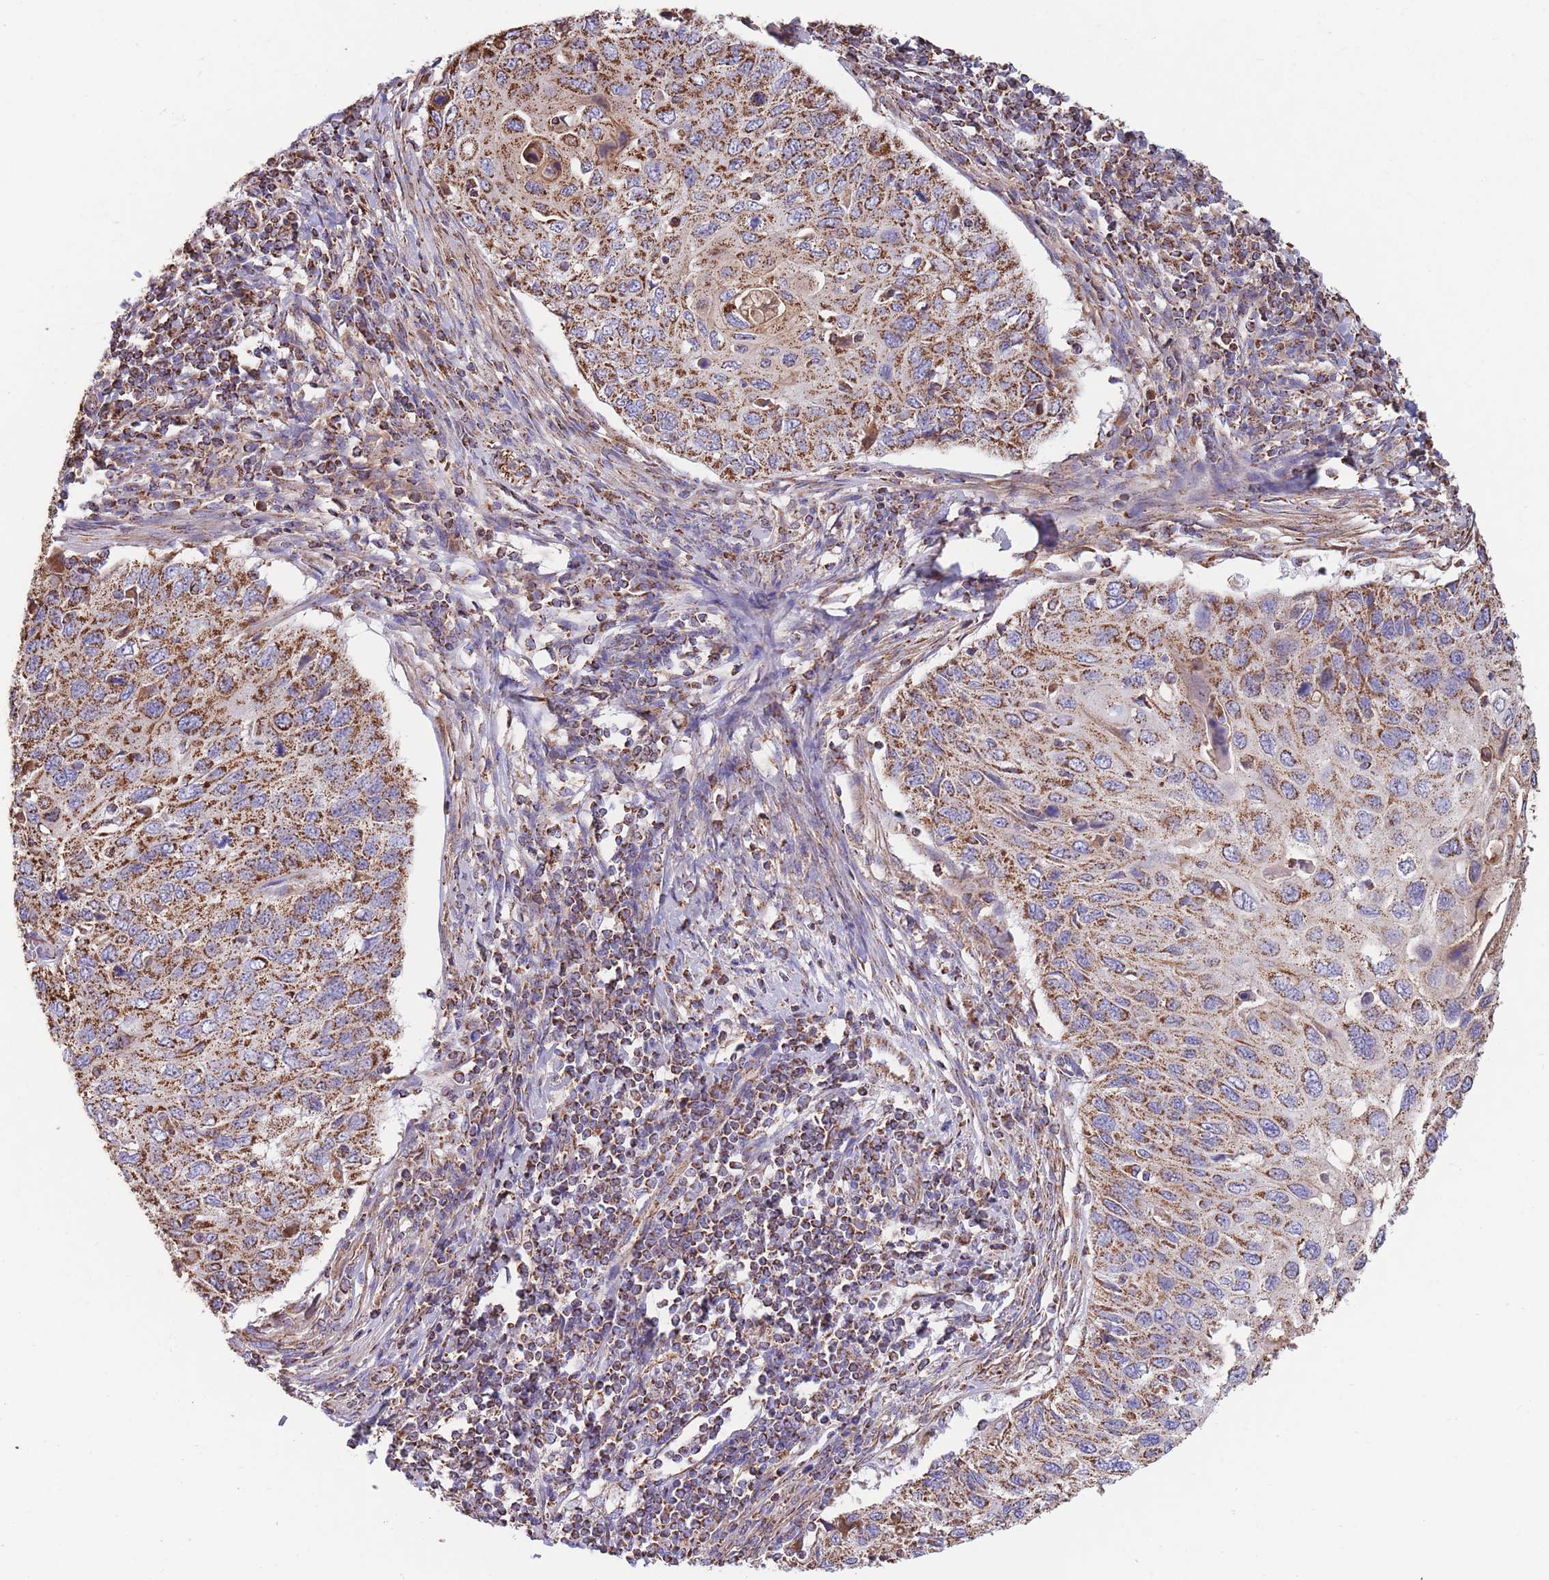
{"staining": {"intensity": "moderate", "quantity": ">75%", "location": "cytoplasmic/membranous"}, "tissue": "cervical cancer", "cell_type": "Tumor cells", "image_type": "cancer", "snomed": [{"axis": "morphology", "description": "Squamous cell carcinoma, NOS"}, {"axis": "topography", "description": "Cervix"}], "caption": "High-magnification brightfield microscopy of cervical squamous cell carcinoma stained with DAB (brown) and counterstained with hematoxylin (blue). tumor cells exhibit moderate cytoplasmic/membranous staining is seen in about>75% of cells.", "gene": "FKBP8", "patient": {"sex": "female", "age": 70}}